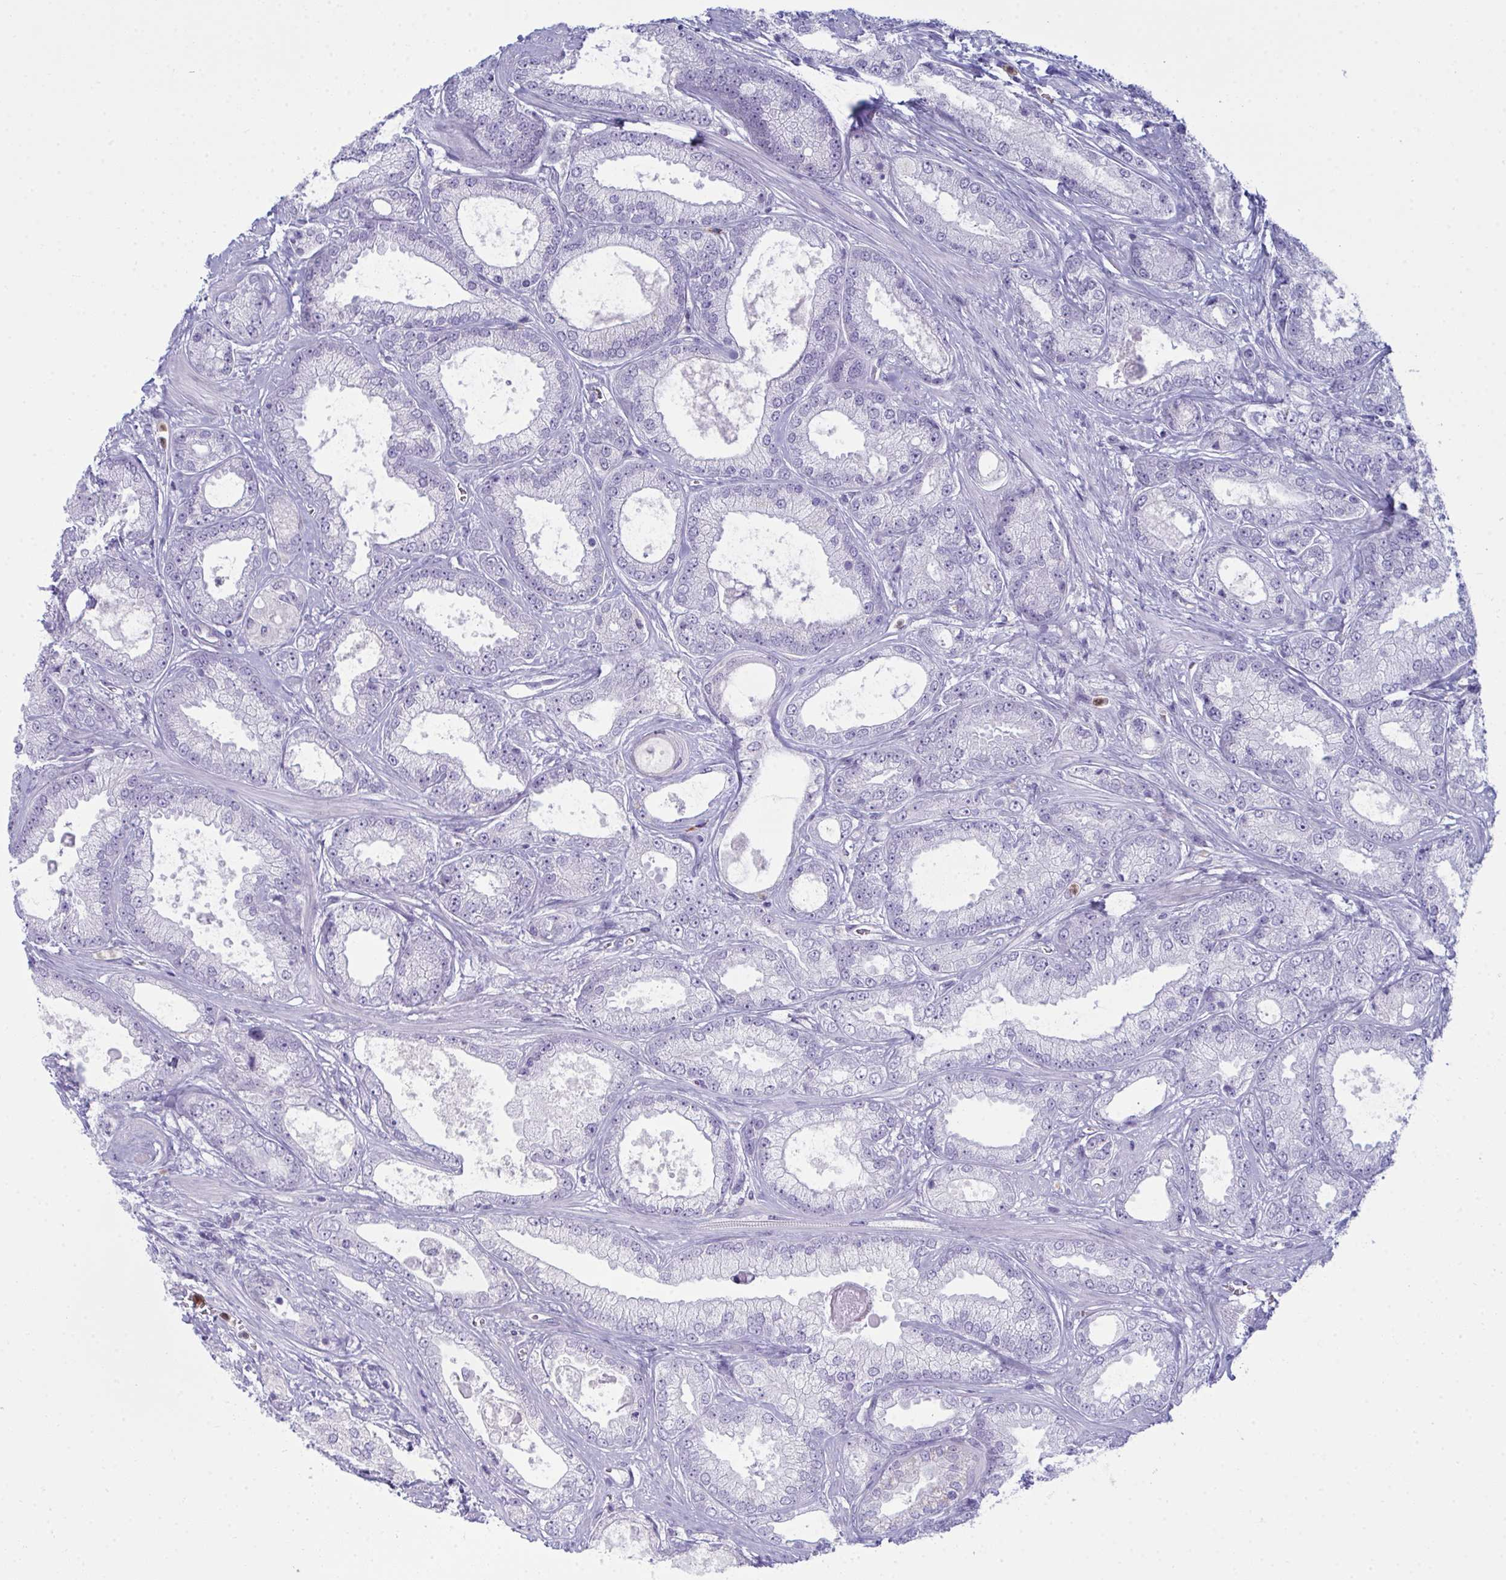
{"staining": {"intensity": "negative", "quantity": "none", "location": "none"}, "tissue": "prostate cancer", "cell_type": "Tumor cells", "image_type": "cancer", "snomed": [{"axis": "morphology", "description": "Adenocarcinoma, High grade"}, {"axis": "topography", "description": "Prostate"}], "caption": "Immunohistochemistry (IHC) of human prostate adenocarcinoma (high-grade) reveals no positivity in tumor cells.", "gene": "SERPINB10", "patient": {"sex": "male", "age": 67}}